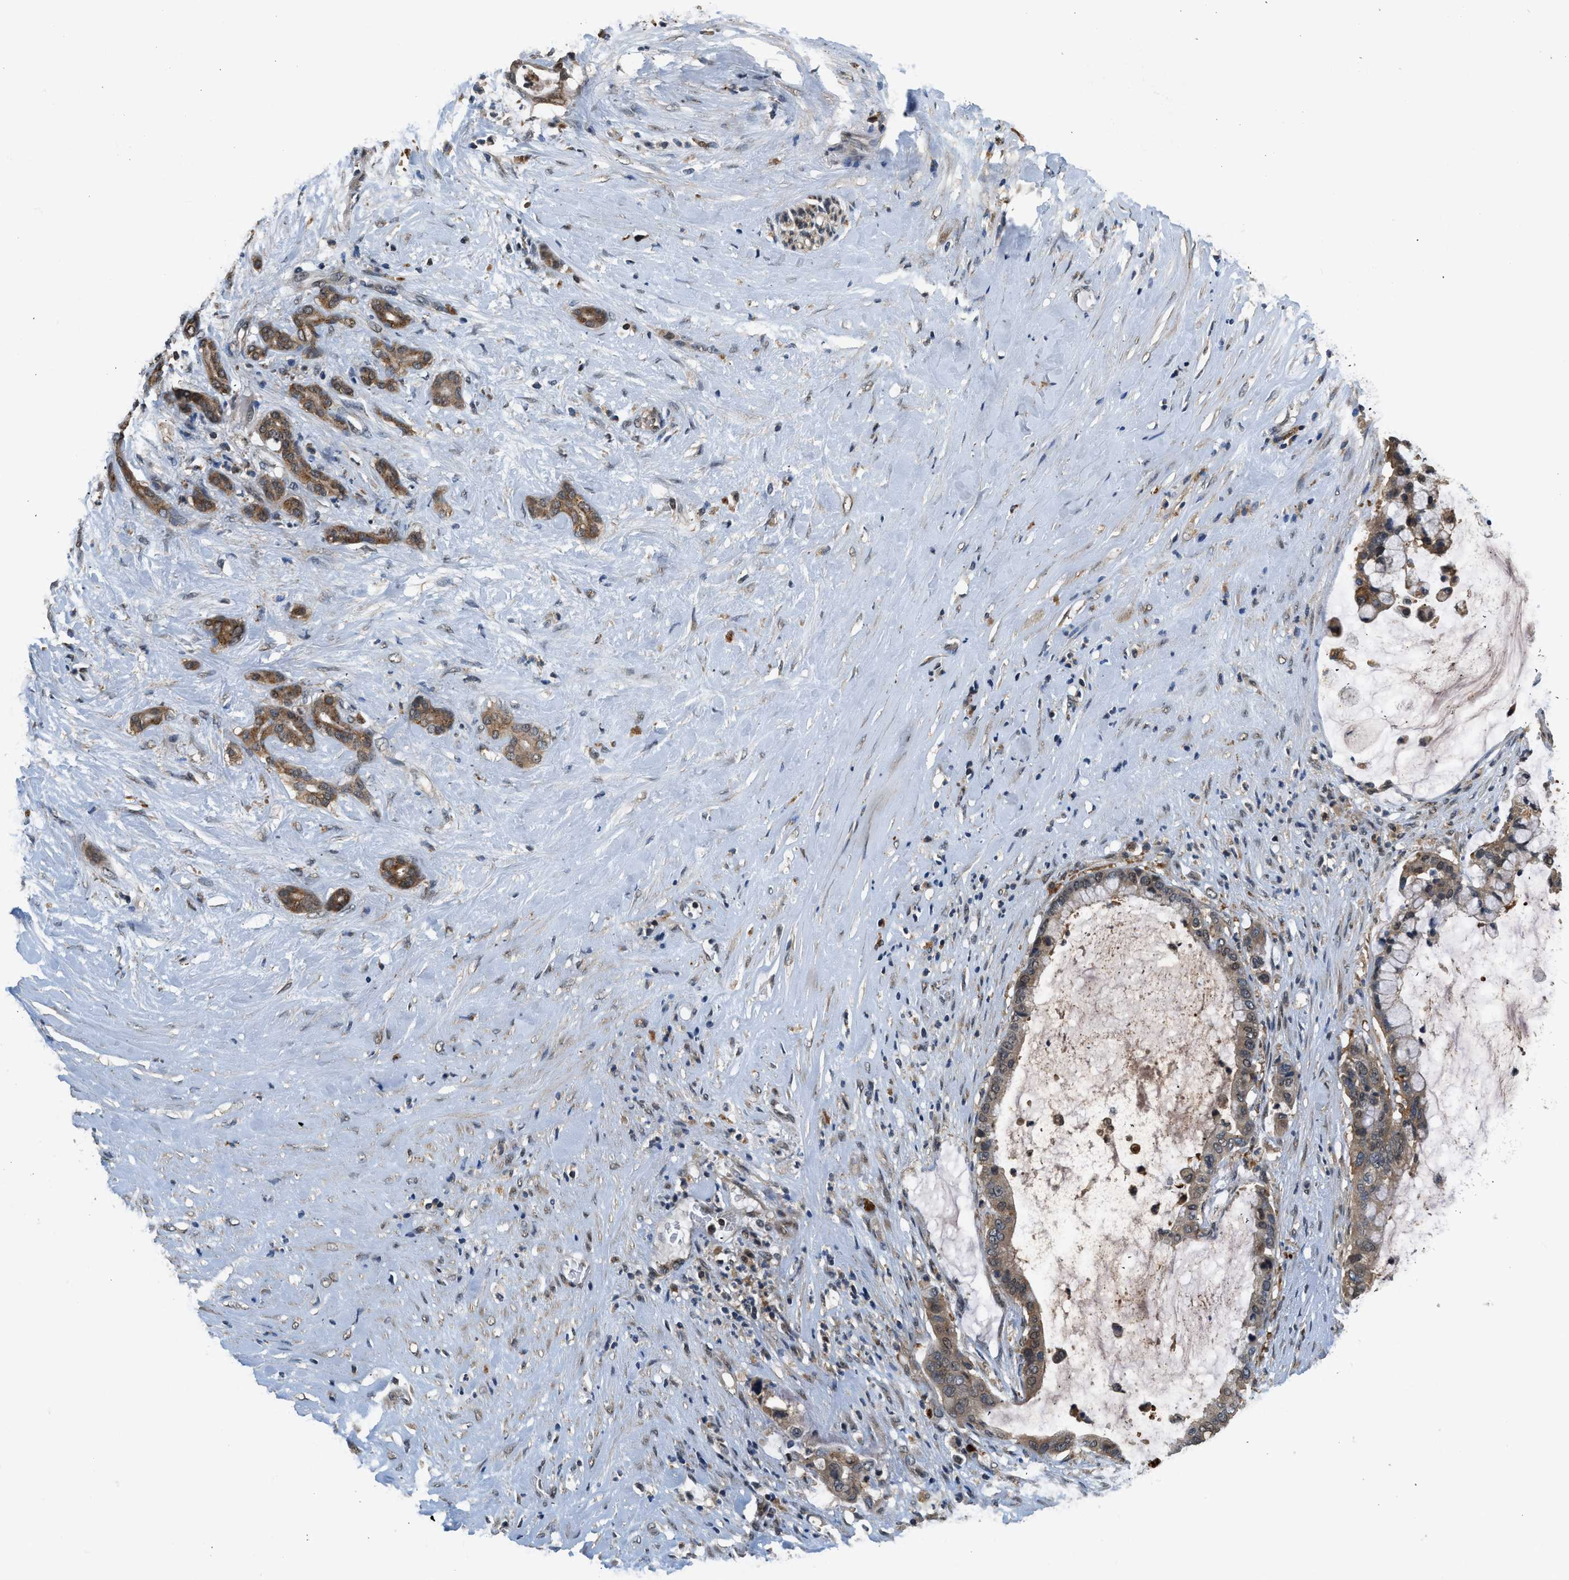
{"staining": {"intensity": "moderate", "quantity": ">75%", "location": "cytoplasmic/membranous"}, "tissue": "pancreatic cancer", "cell_type": "Tumor cells", "image_type": "cancer", "snomed": [{"axis": "morphology", "description": "Adenocarcinoma, NOS"}, {"axis": "topography", "description": "Pancreas"}], "caption": "There is medium levels of moderate cytoplasmic/membranous expression in tumor cells of pancreatic adenocarcinoma, as demonstrated by immunohistochemical staining (brown color).", "gene": "SLC15A4", "patient": {"sex": "male", "age": 41}}